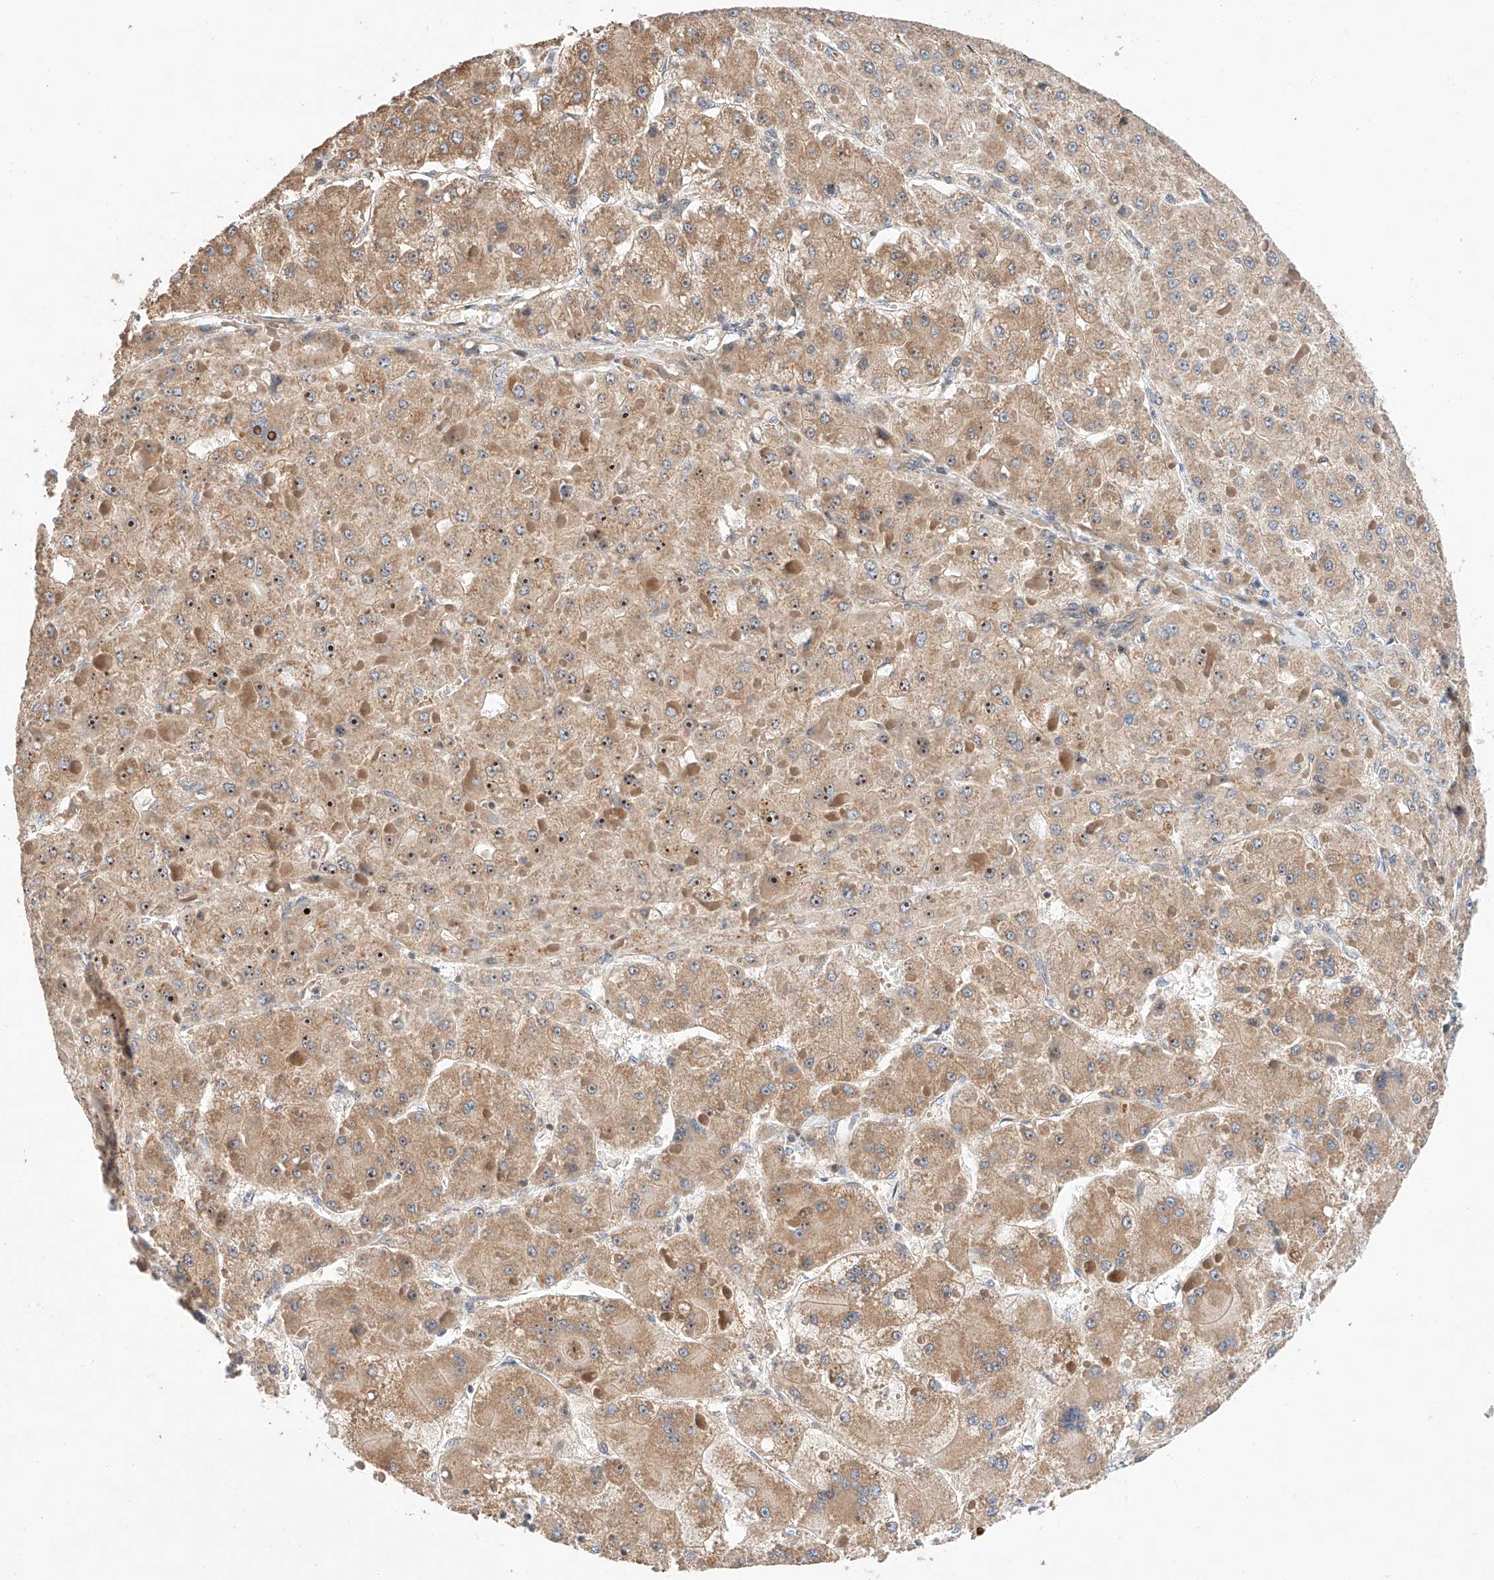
{"staining": {"intensity": "strong", "quantity": "25%-75%", "location": "cytoplasmic/membranous,nuclear"}, "tissue": "liver cancer", "cell_type": "Tumor cells", "image_type": "cancer", "snomed": [{"axis": "morphology", "description": "Carcinoma, Hepatocellular, NOS"}, {"axis": "topography", "description": "Liver"}], "caption": "The micrograph displays a brown stain indicating the presence of a protein in the cytoplasmic/membranous and nuclear of tumor cells in liver cancer.", "gene": "RAB23", "patient": {"sex": "female", "age": 73}}